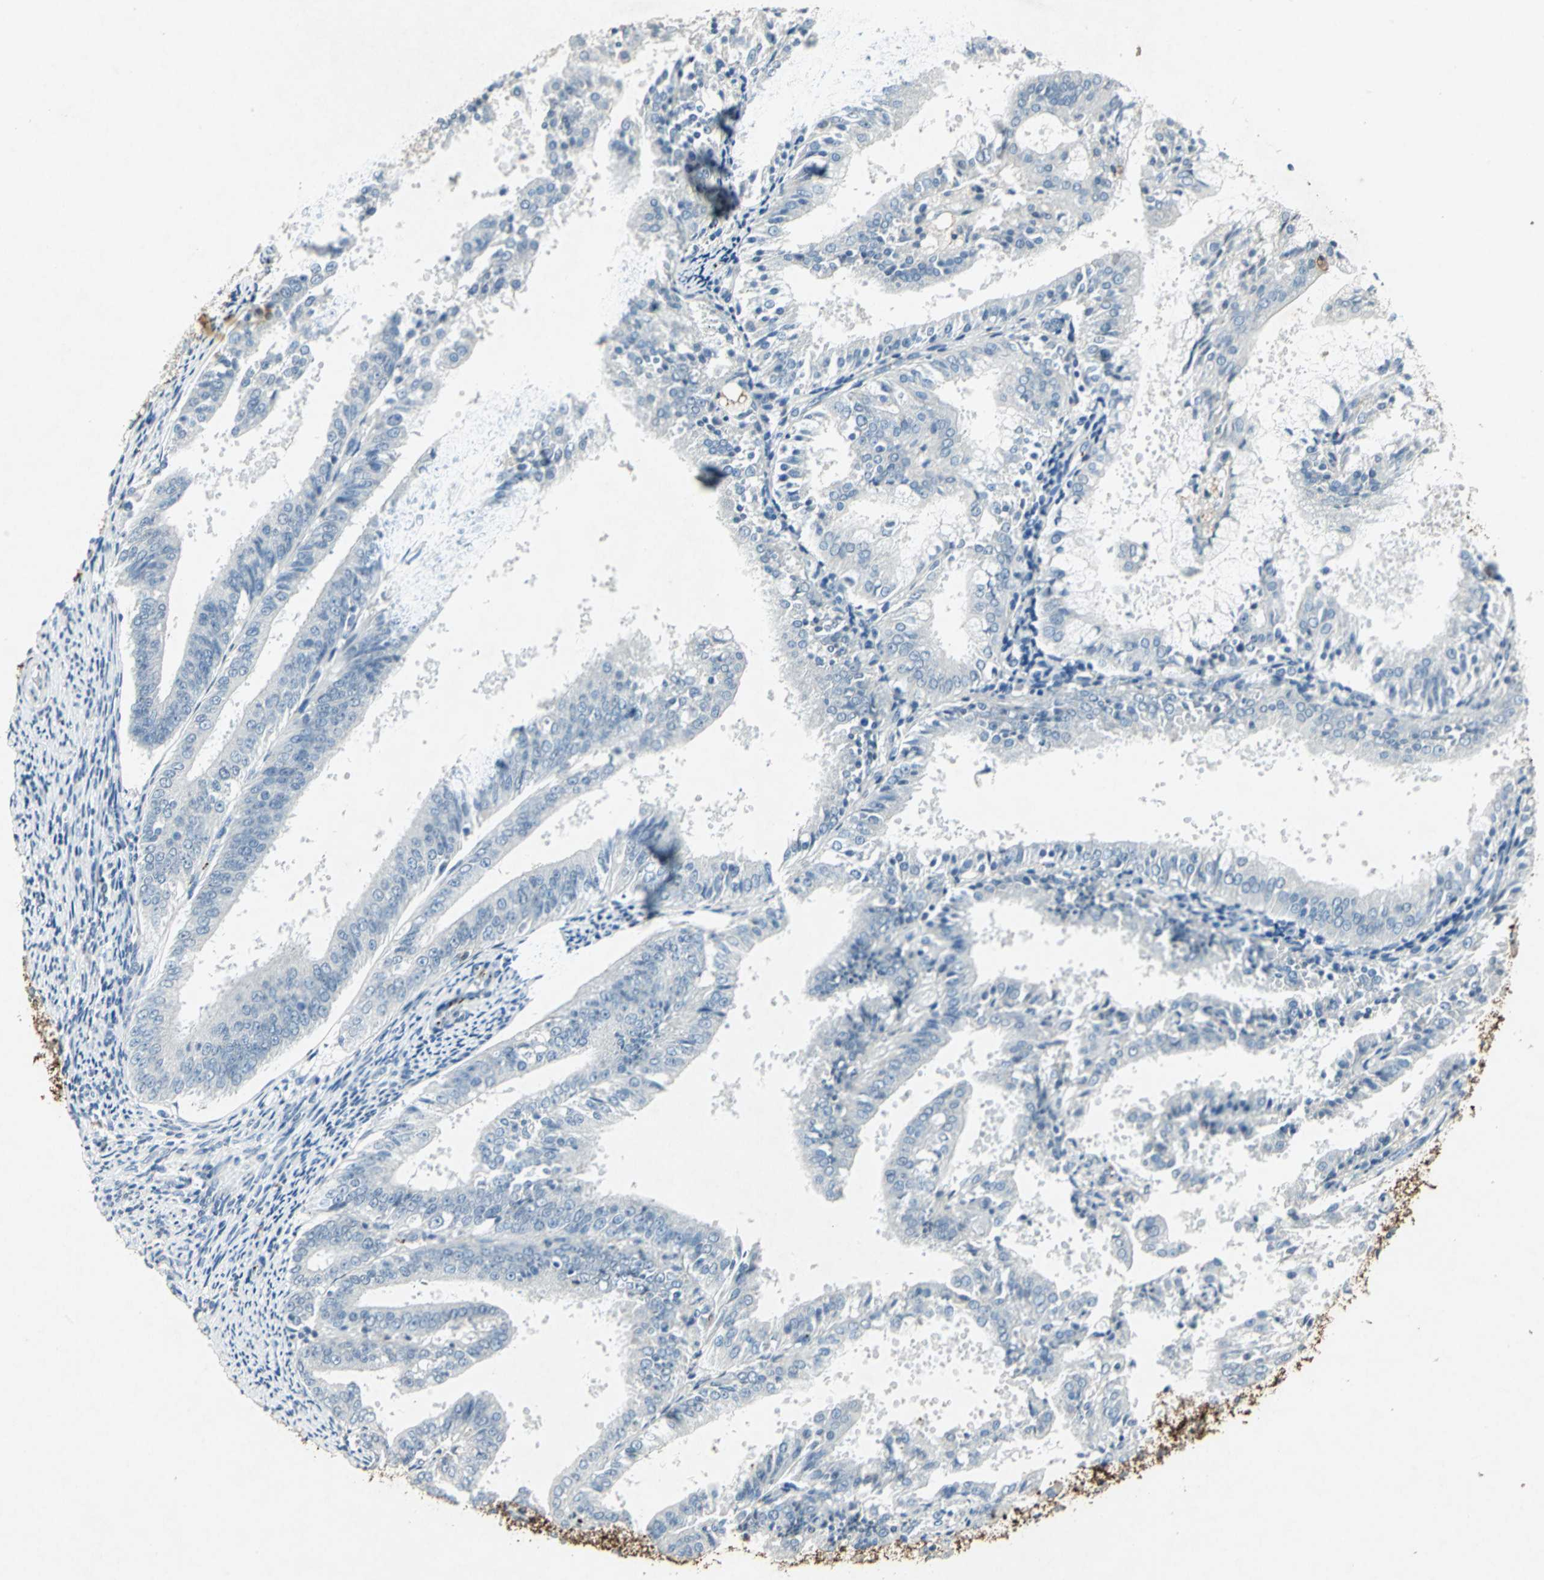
{"staining": {"intensity": "negative", "quantity": "none", "location": "none"}, "tissue": "endometrial cancer", "cell_type": "Tumor cells", "image_type": "cancer", "snomed": [{"axis": "morphology", "description": "Adenocarcinoma, NOS"}, {"axis": "topography", "description": "Endometrium"}], "caption": "DAB (3,3'-diaminobenzidine) immunohistochemical staining of endometrial cancer (adenocarcinoma) shows no significant expression in tumor cells.", "gene": "CAMK2B", "patient": {"sex": "female", "age": 63}}